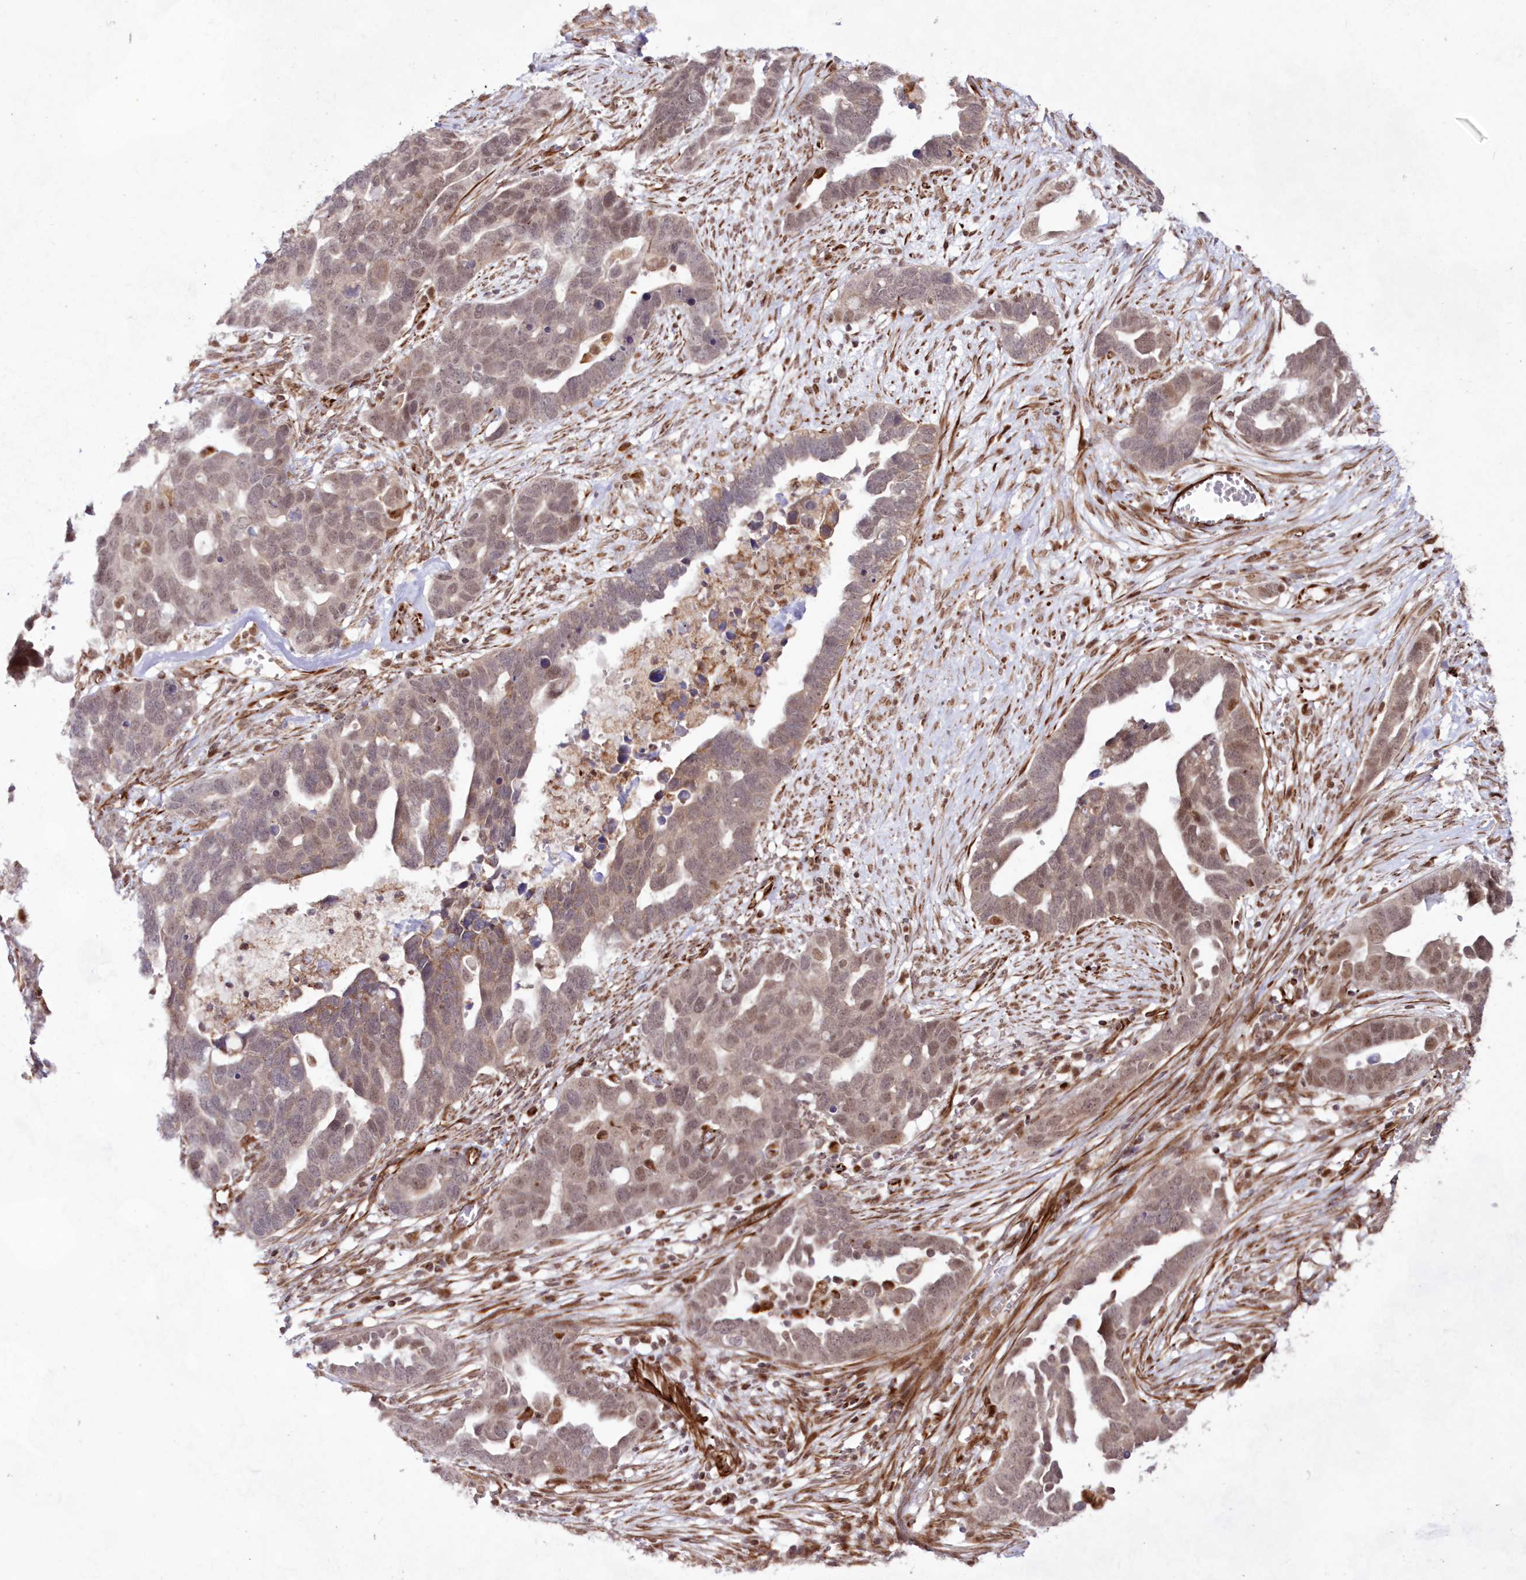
{"staining": {"intensity": "weak", "quantity": ">75%", "location": "nuclear"}, "tissue": "ovarian cancer", "cell_type": "Tumor cells", "image_type": "cancer", "snomed": [{"axis": "morphology", "description": "Cystadenocarcinoma, serous, NOS"}, {"axis": "topography", "description": "Ovary"}], "caption": "Immunohistochemical staining of serous cystadenocarcinoma (ovarian) shows low levels of weak nuclear staining in about >75% of tumor cells.", "gene": "SNIP1", "patient": {"sex": "female", "age": 54}}